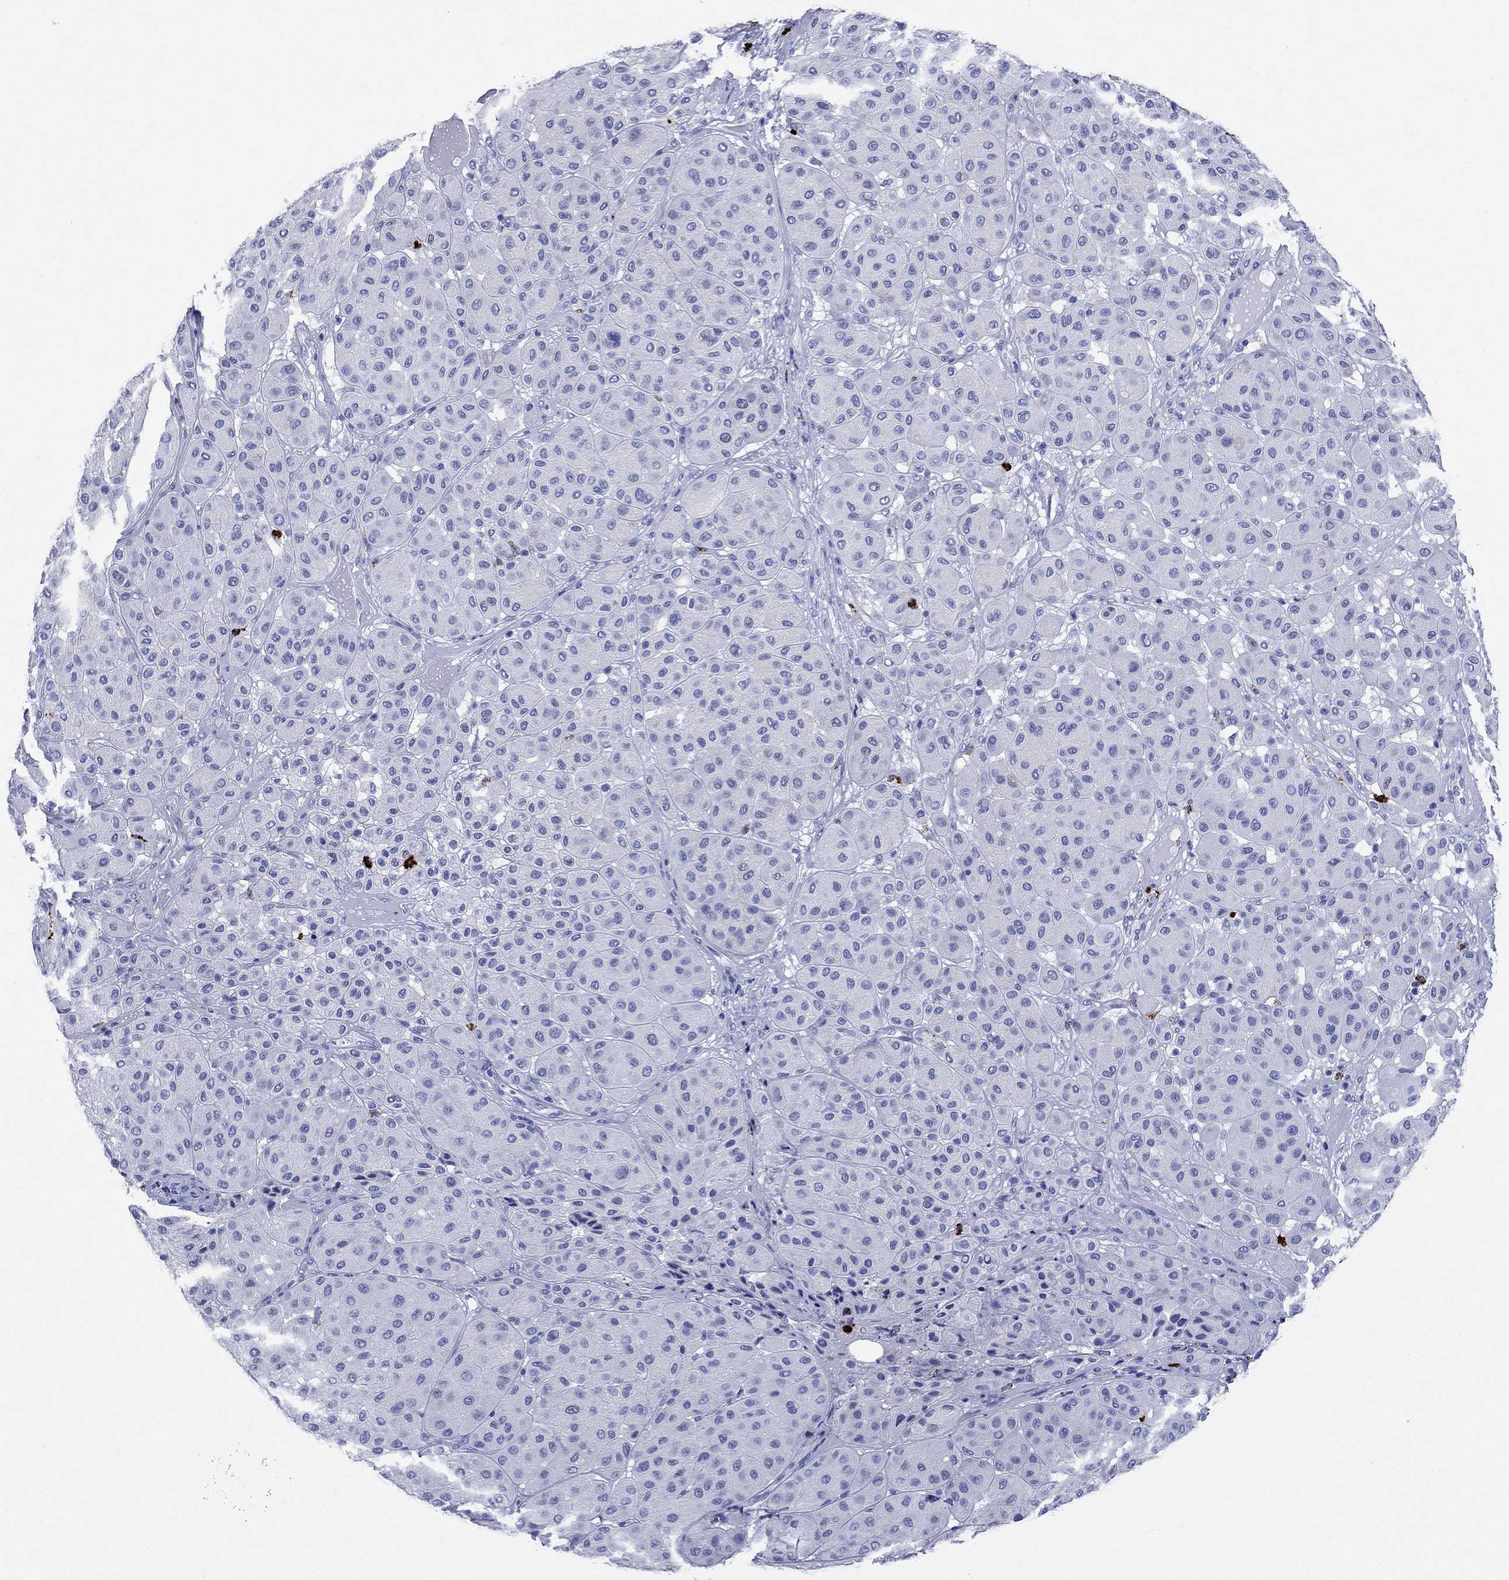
{"staining": {"intensity": "negative", "quantity": "none", "location": "none"}, "tissue": "melanoma", "cell_type": "Tumor cells", "image_type": "cancer", "snomed": [{"axis": "morphology", "description": "Malignant melanoma, Metastatic site"}, {"axis": "topography", "description": "Smooth muscle"}], "caption": "There is no significant positivity in tumor cells of melanoma.", "gene": "AZU1", "patient": {"sex": "male", "age": 41}}